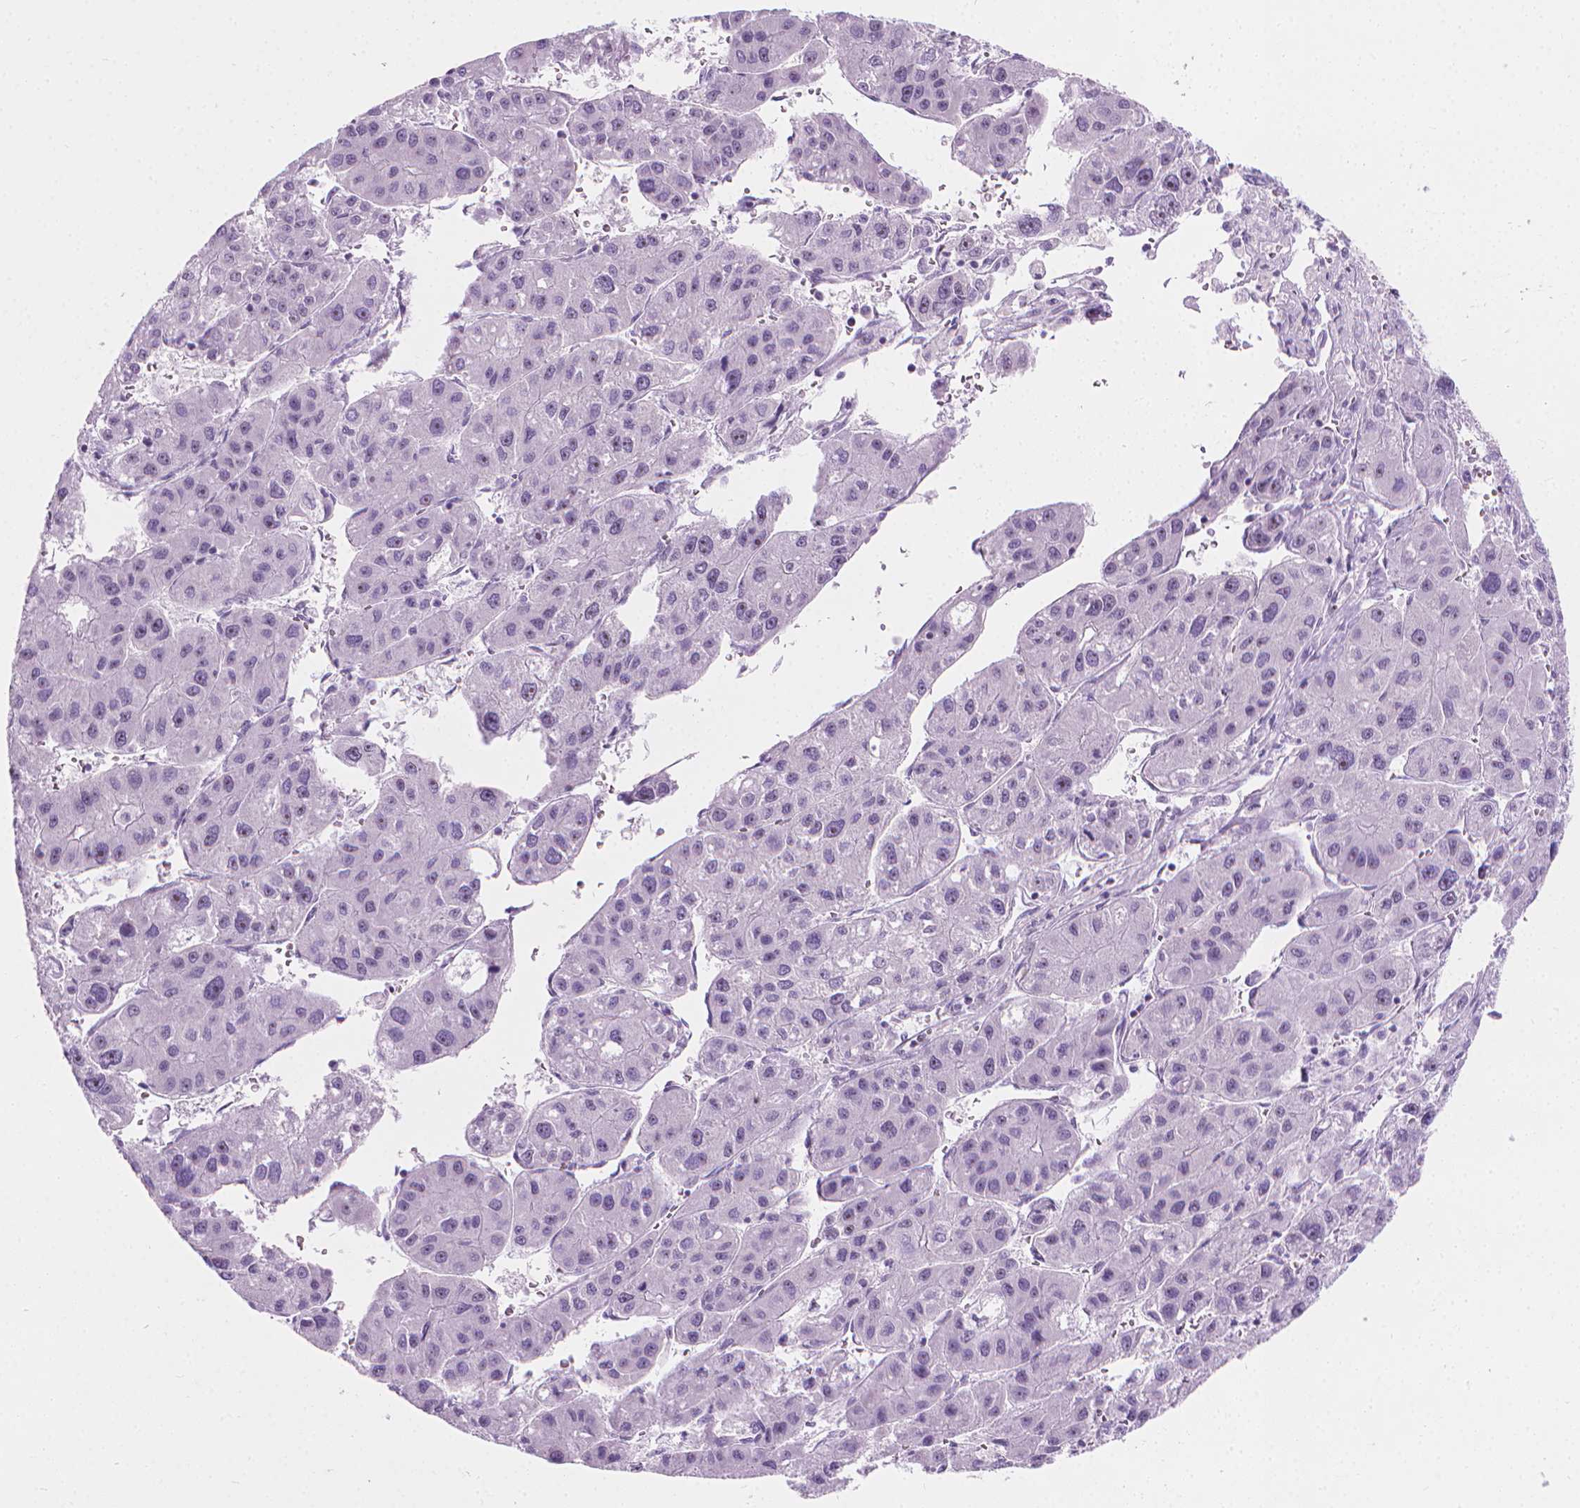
{"staining": {"intensity": "negative", "quantity": "none", "location": "none"}, "tissue": "liver cancer", "cell_type": "Tumor cells", "image_type": "cancer", "snomed": [{"axis": "morphology", "description": "Carcinoma, Hepatocellular, NOS"}, {"axis": "topography", "description": "Liver"}], "caption": "Immunohistochemistry of hepatocellular carcinoma (liver) displays no expression in tumor cells.", "gene": "NOL7", "patient": {"sex": "male", "age": 73}}